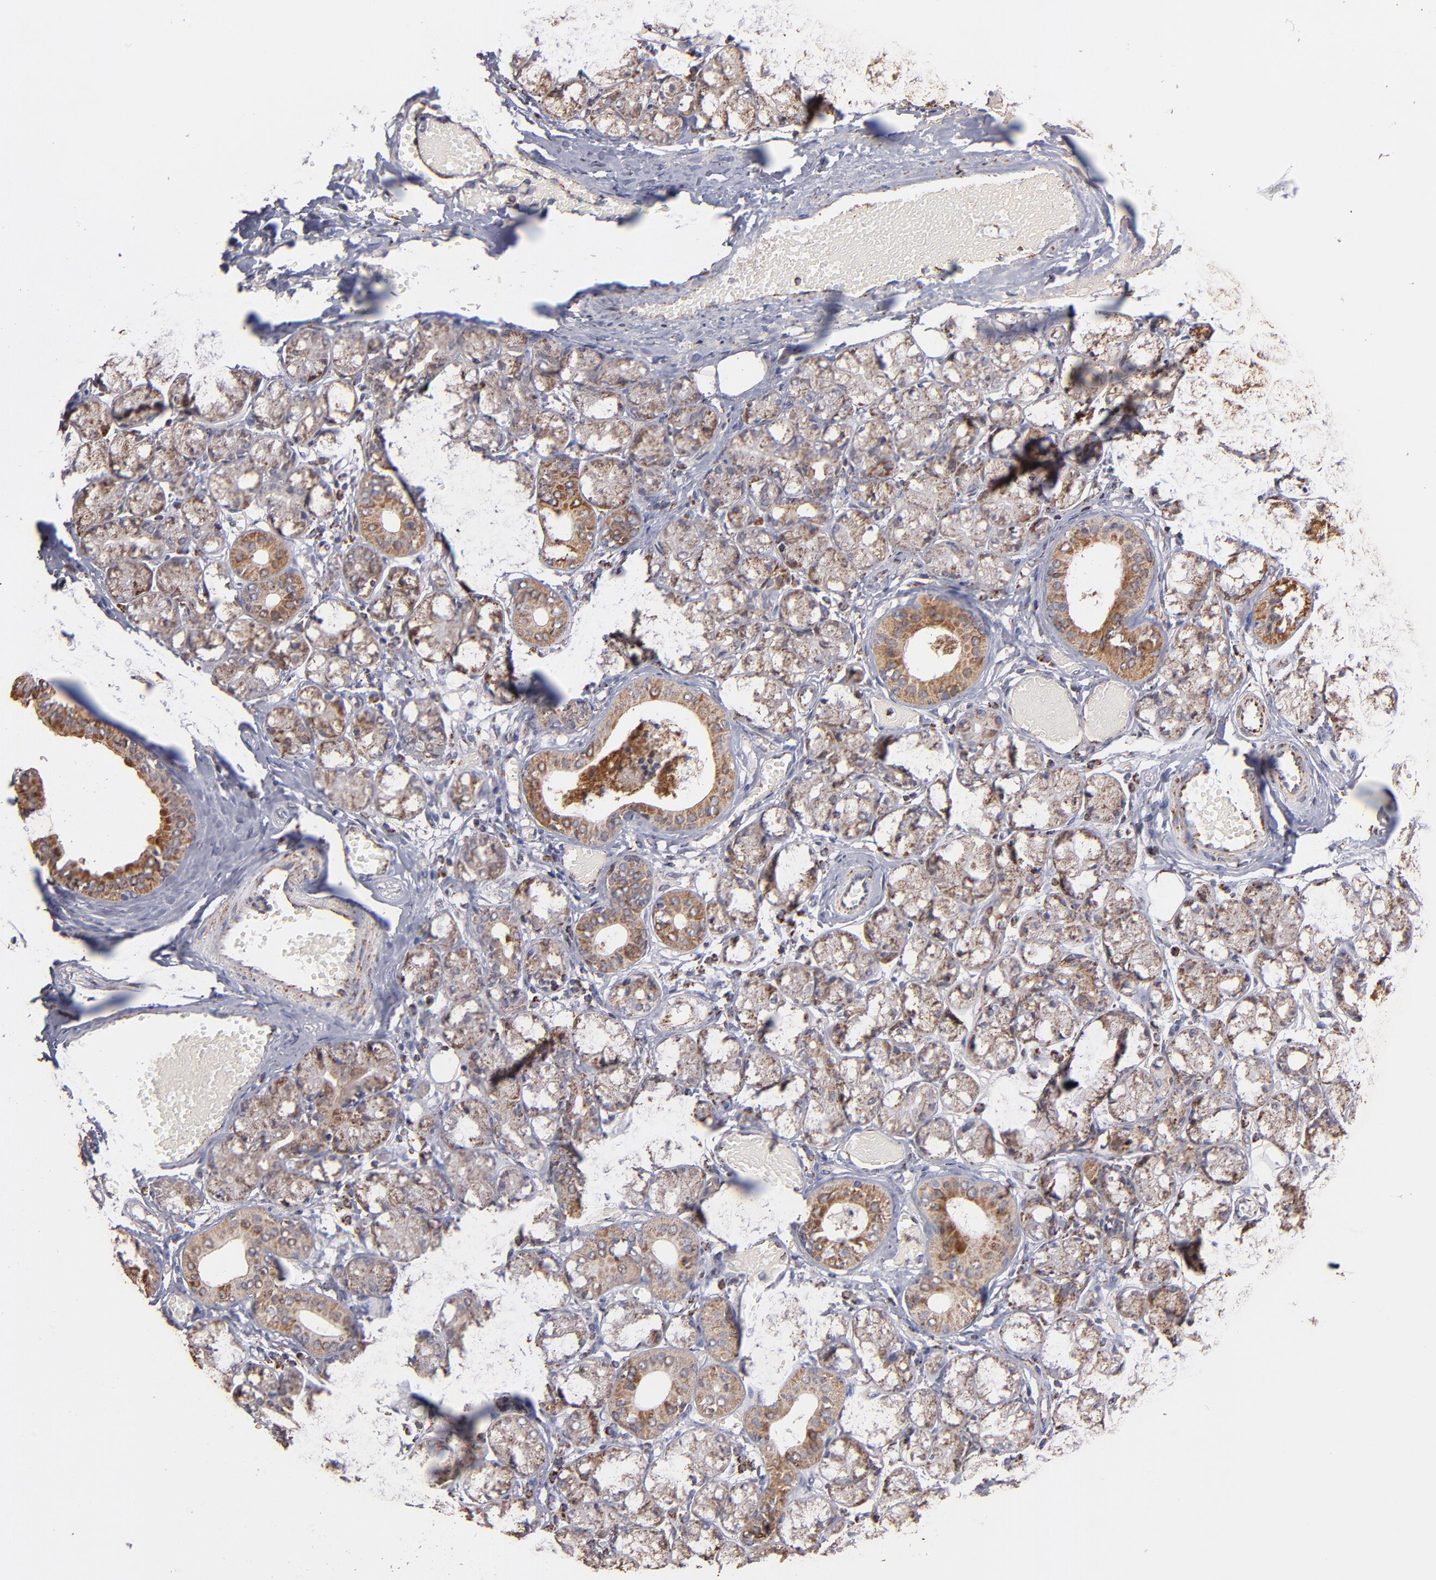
{"staining": {"intensity": "moderate", "quantity": "<25%", "location": "cytoplasmic/membranous"}, "tissue": "salivary gland", "cell_type": "Glandular cells", "image_type": "normal", "snomed": [{"axis": "morphology", "description": "Normal tissue, NOS"}, {"axis": "topography", "description": "Salivary gland"}], "caption": "Glandular cells show moderate cytoplasmic/membranous expression in approximately <25% of cells in normal salivary gland.", "gene": "DLST", "patient": {"sex": "female", "age": 24}}